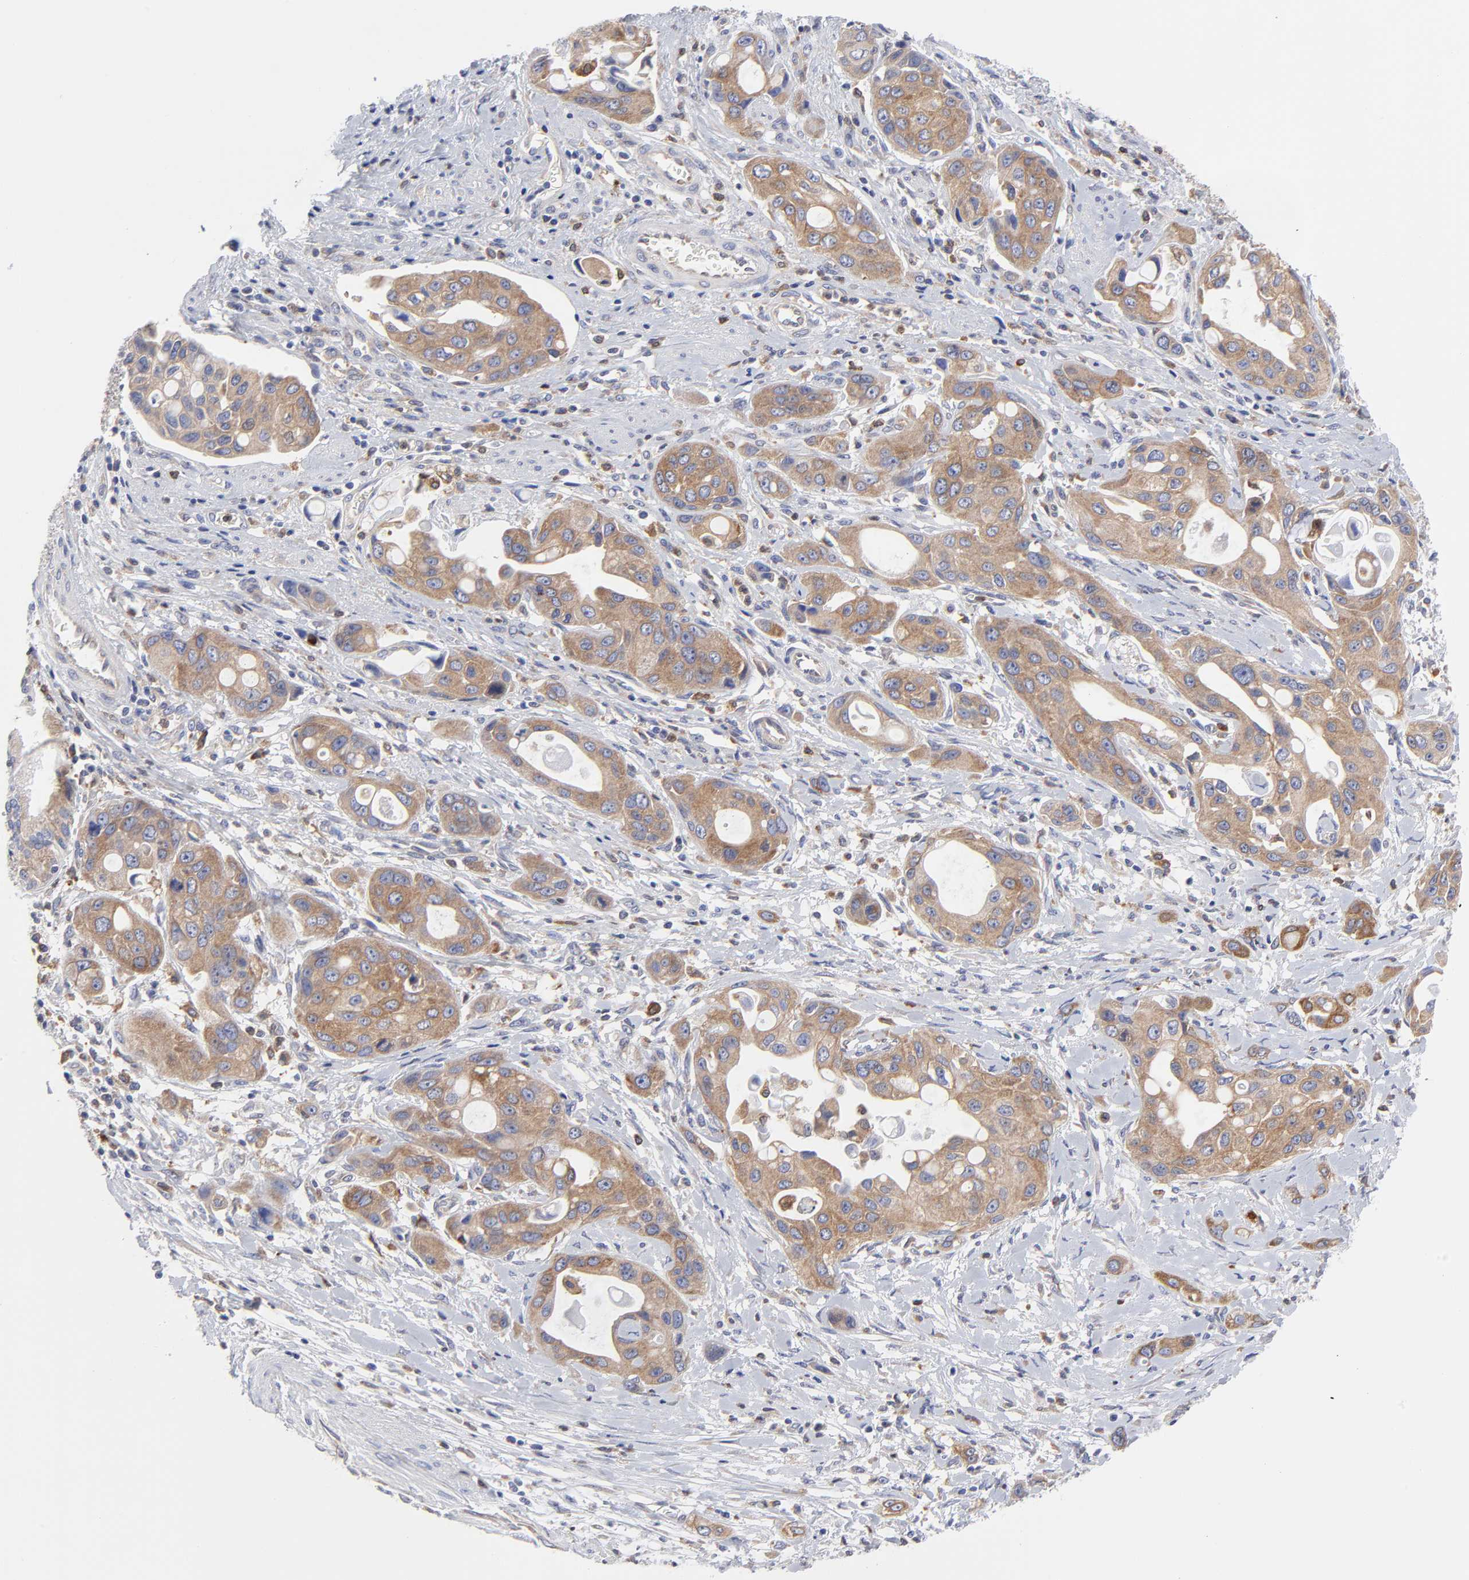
{"staining": {"intensity": "moderate", "quantity": ">75%", "location": "cytoplasmic/membranous"}, "tissue": "pancreatic cancer", "cell_type": "Tumor cells", "image_type": "cancer", "snomed": [{"axis": "morphology", "description": "Adenocarcinoma, NOS"}, {"axis": "topography", "description": "Pancreas"}], "caption": "Moderate cytoplasmic/membranous staining for a protein is present in about >75% of tumor cells of pancreatic cancer (adenocarcinoma) using IHC.", "gene": "MOSPD2", "patient": {"sex": "female", "age": 60}}